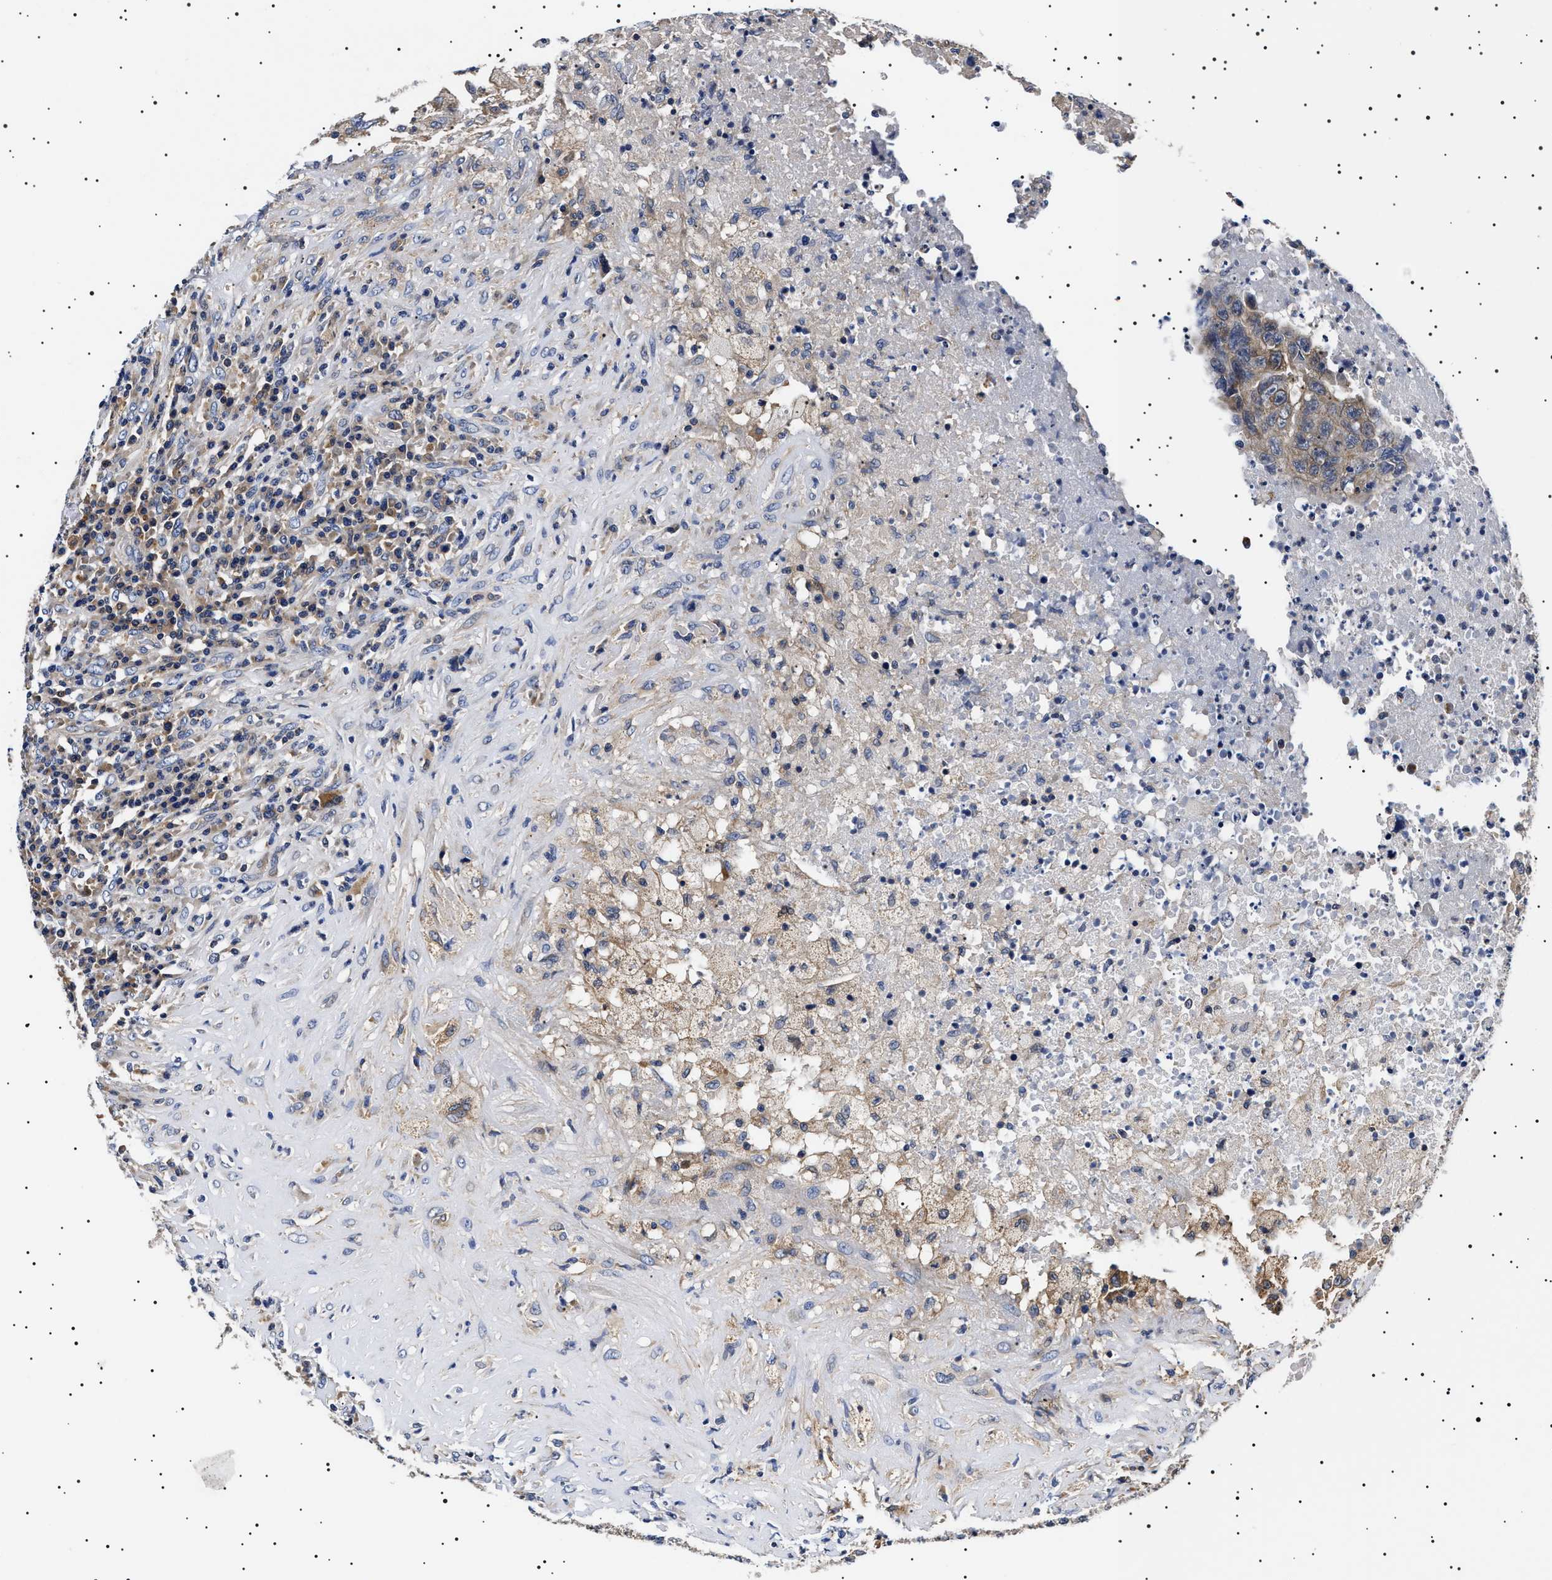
{"staining": {"intensity": "weak", "quantity": "<25%", "location": "cytoplasmic/membranous"}, "tissue": "testis cancer", "cell_type": "Tumor cells", "image_type": "cancer", "snomed": [{"axis": "morphology", "description": "Necrosis, NOS"}, {"axis": "morphology", "description": "Carcinoma, Embryonal, NOS"}, {"axis": "topography", "description": "Testis"}], "caption": "This is an IHC histopathology image of testis cancer. There is no expression in tumor cells.", "gene": "SLC4A7", "patient": {"sex": "male", "age": 19}}